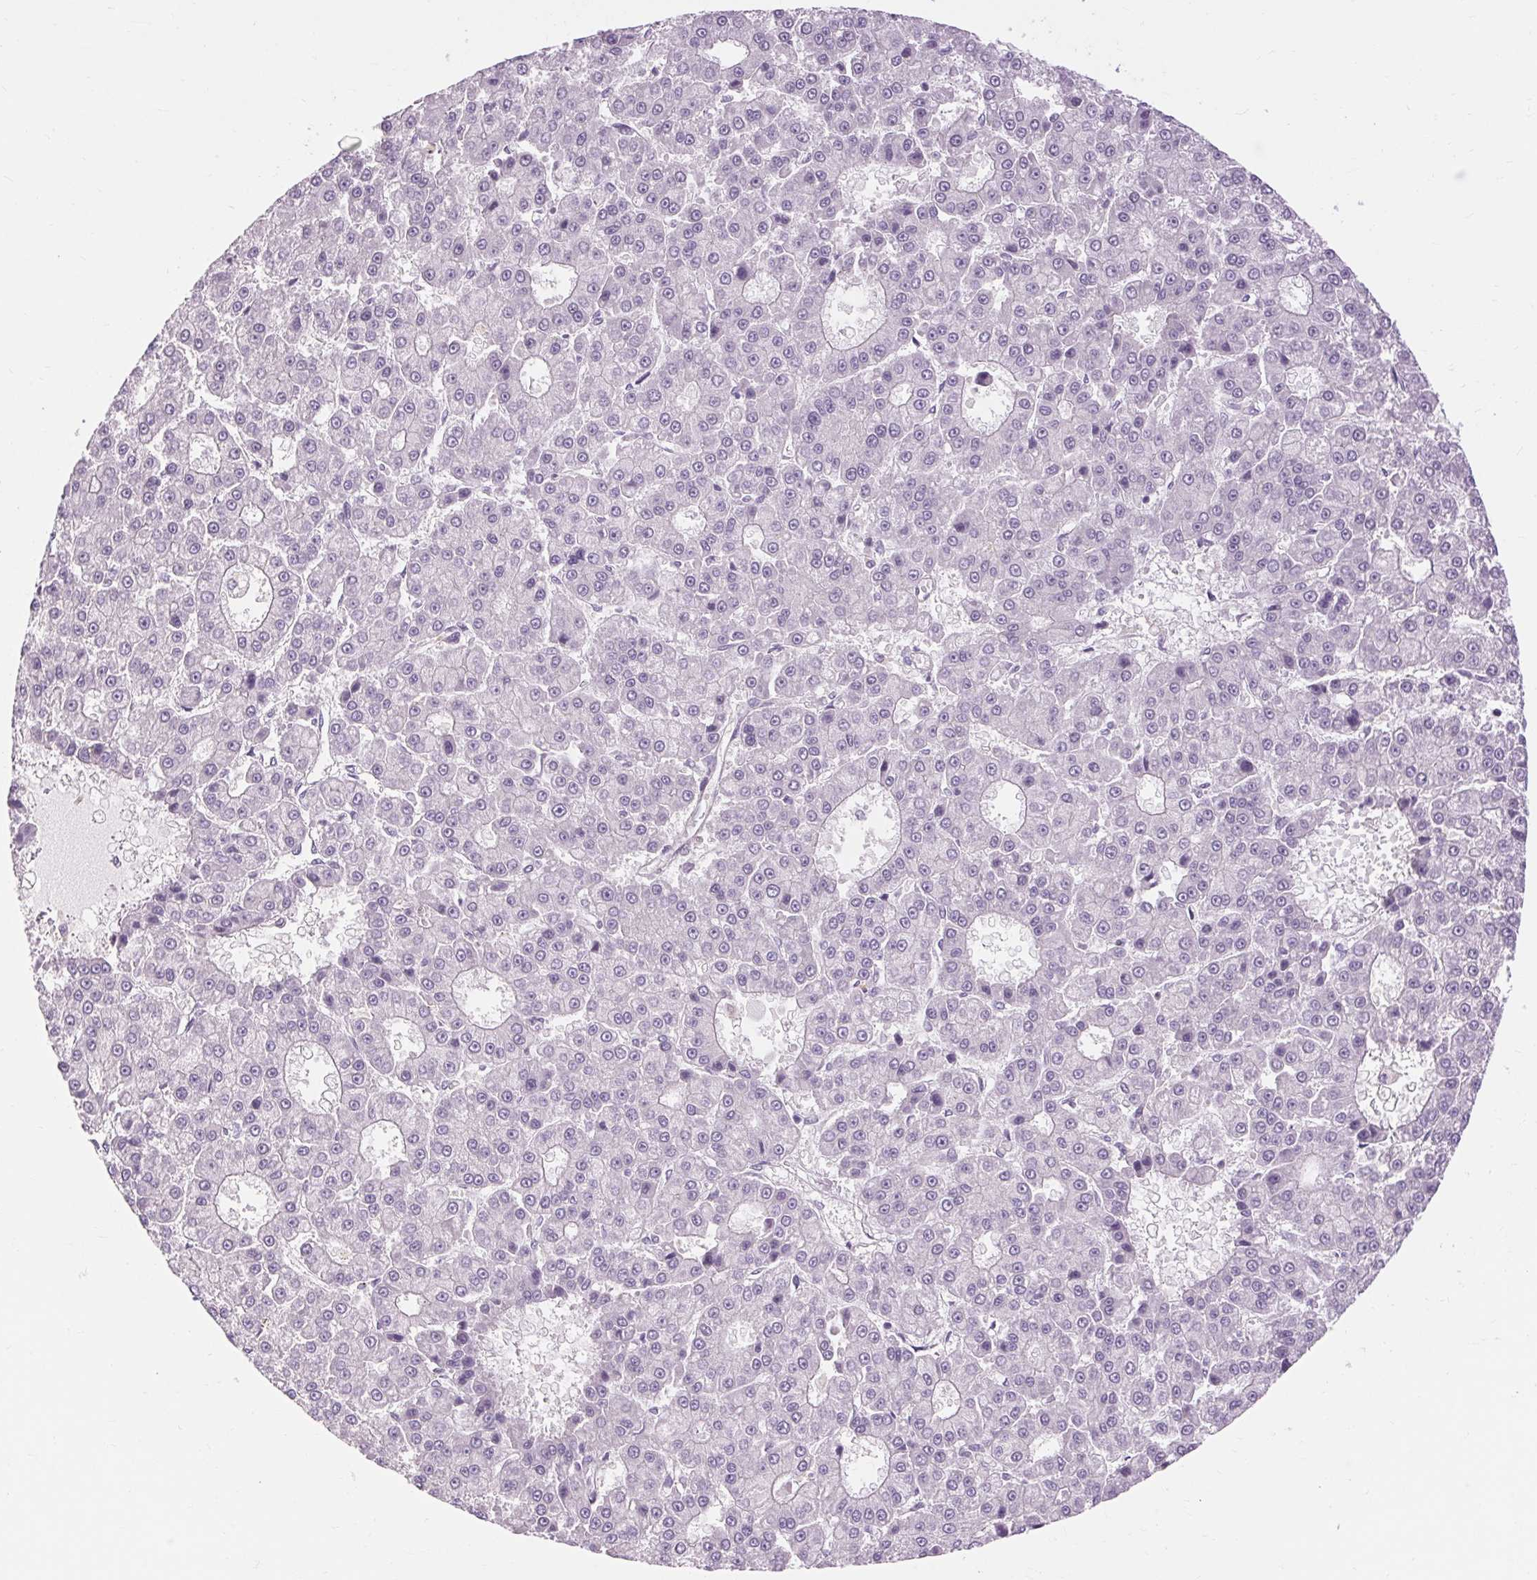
{"staining": {"intensity": "negative", "quantity": "none", "location": "none"}, "tissue": "liver cancer", "cell_type": "Tumor cells", "image_type": "cancer", "snomed": [{"axis": "morphology", "description": "Carcinoma, Hepatocellular, NOS"}, {"axis": "topography", "description": "Liver"}], "caption": "DAB immunohistochemical staining of liver cancer (hepatocellular carcinoma) exhibits no significant expression in tumor cells. Brightfield microscopy of immunohistochemistry stained with DAB (brown) and hematoxylin (blue), captured at high magnification.", "gene": "TM6SF1", "patient": {"sex": "male", "age": 70}}